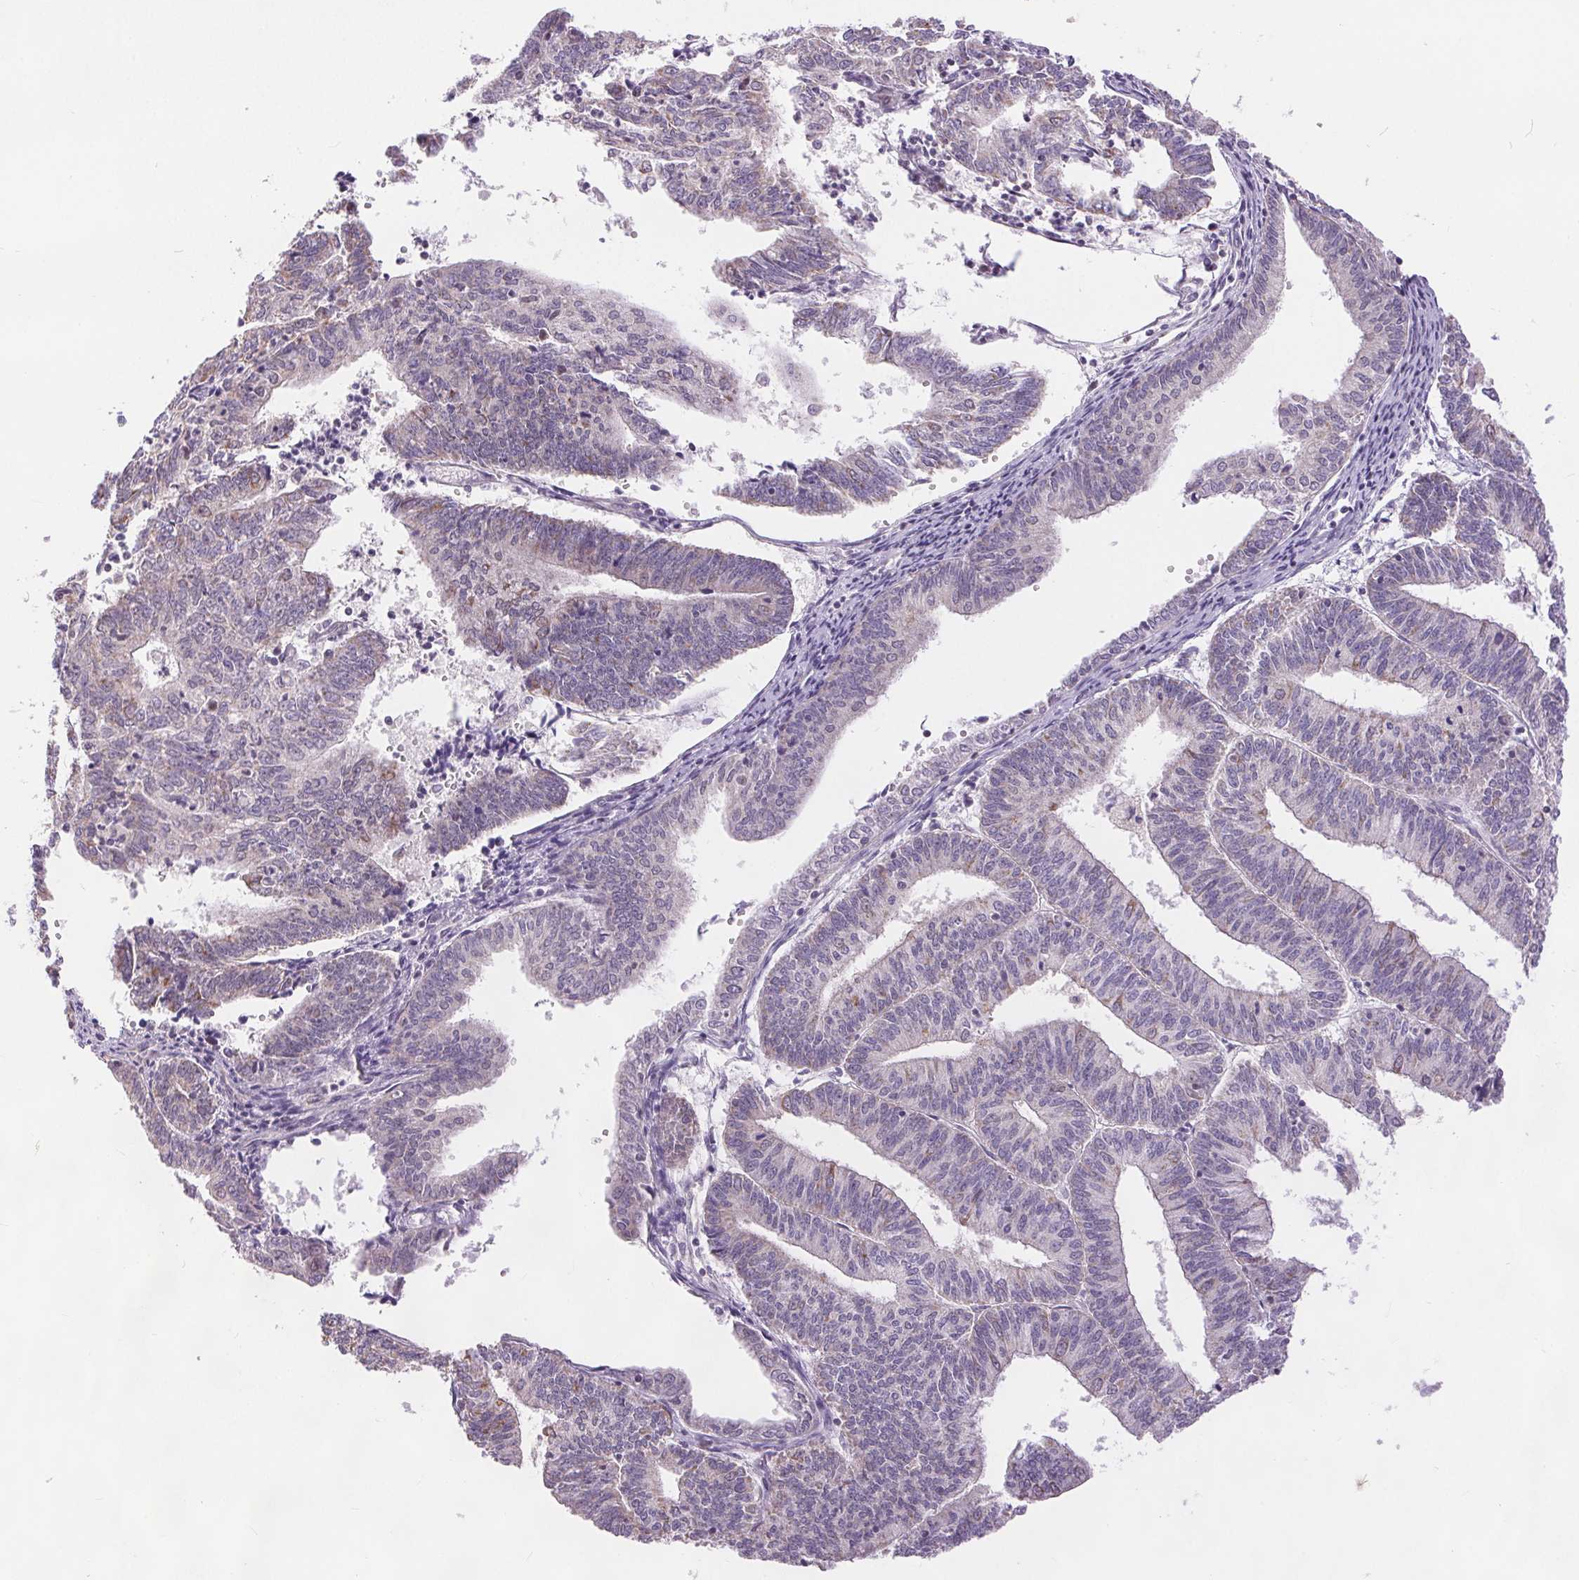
{"staining": {"intensity": "weak", "quantity": "<25%", "location": "nuclear"}, "tissue": "endometrial cancer", "cell_type": "Tumor cells", "image_type": "cancer", "snomed": [{"axis": "morphology", "description": "Adenocarcinoma, NOS"}, {"axis": "topography", "description": "Endometrium"}], "caption": "Endometrial adenocarcinoma was stained to show a protein in brown. There is no significant expression in tumor cells.", "gene": "POU2F2", "patient": {"sex": "female", "age": 61}}